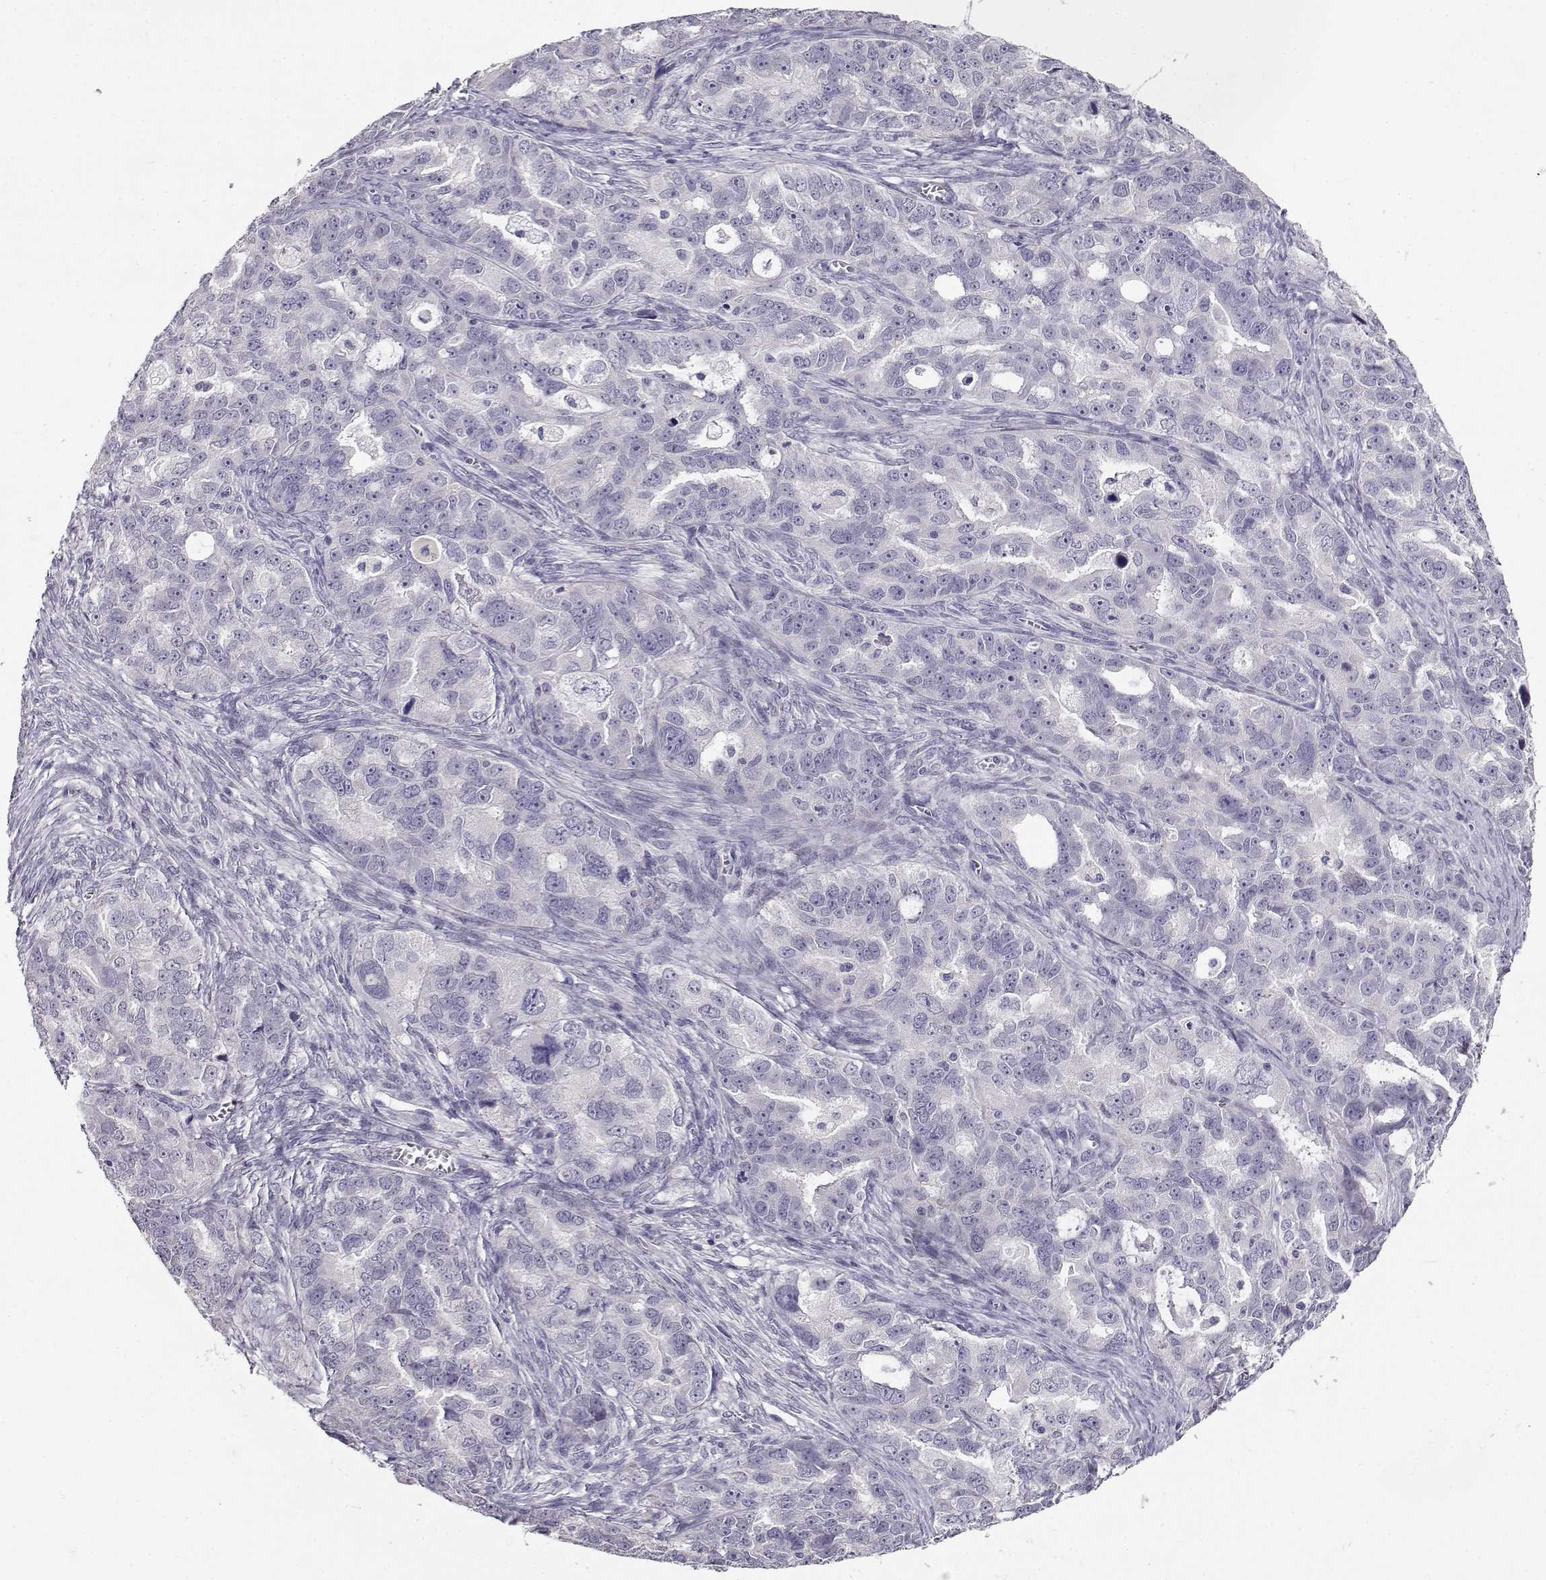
{"staining": {"intensity": "negative", "quantity": "none", "location": "none"}, "tissue": "ovarian cancer", "cell_type": "Tumor cells", "image_type": "cancer", "snomed": [{"axis": "morphology", "description": "Cystadenocarcinoma, serous, NOS"}, {"axis": "topography", "description": "Ovary"}], "caption": "The immunohistochemistry micrograph has no significant staining in tumor cells of ovarian cancer tissue.", "gene": "RHOXF2", "patient": {"sex": "female", "age": 51}}